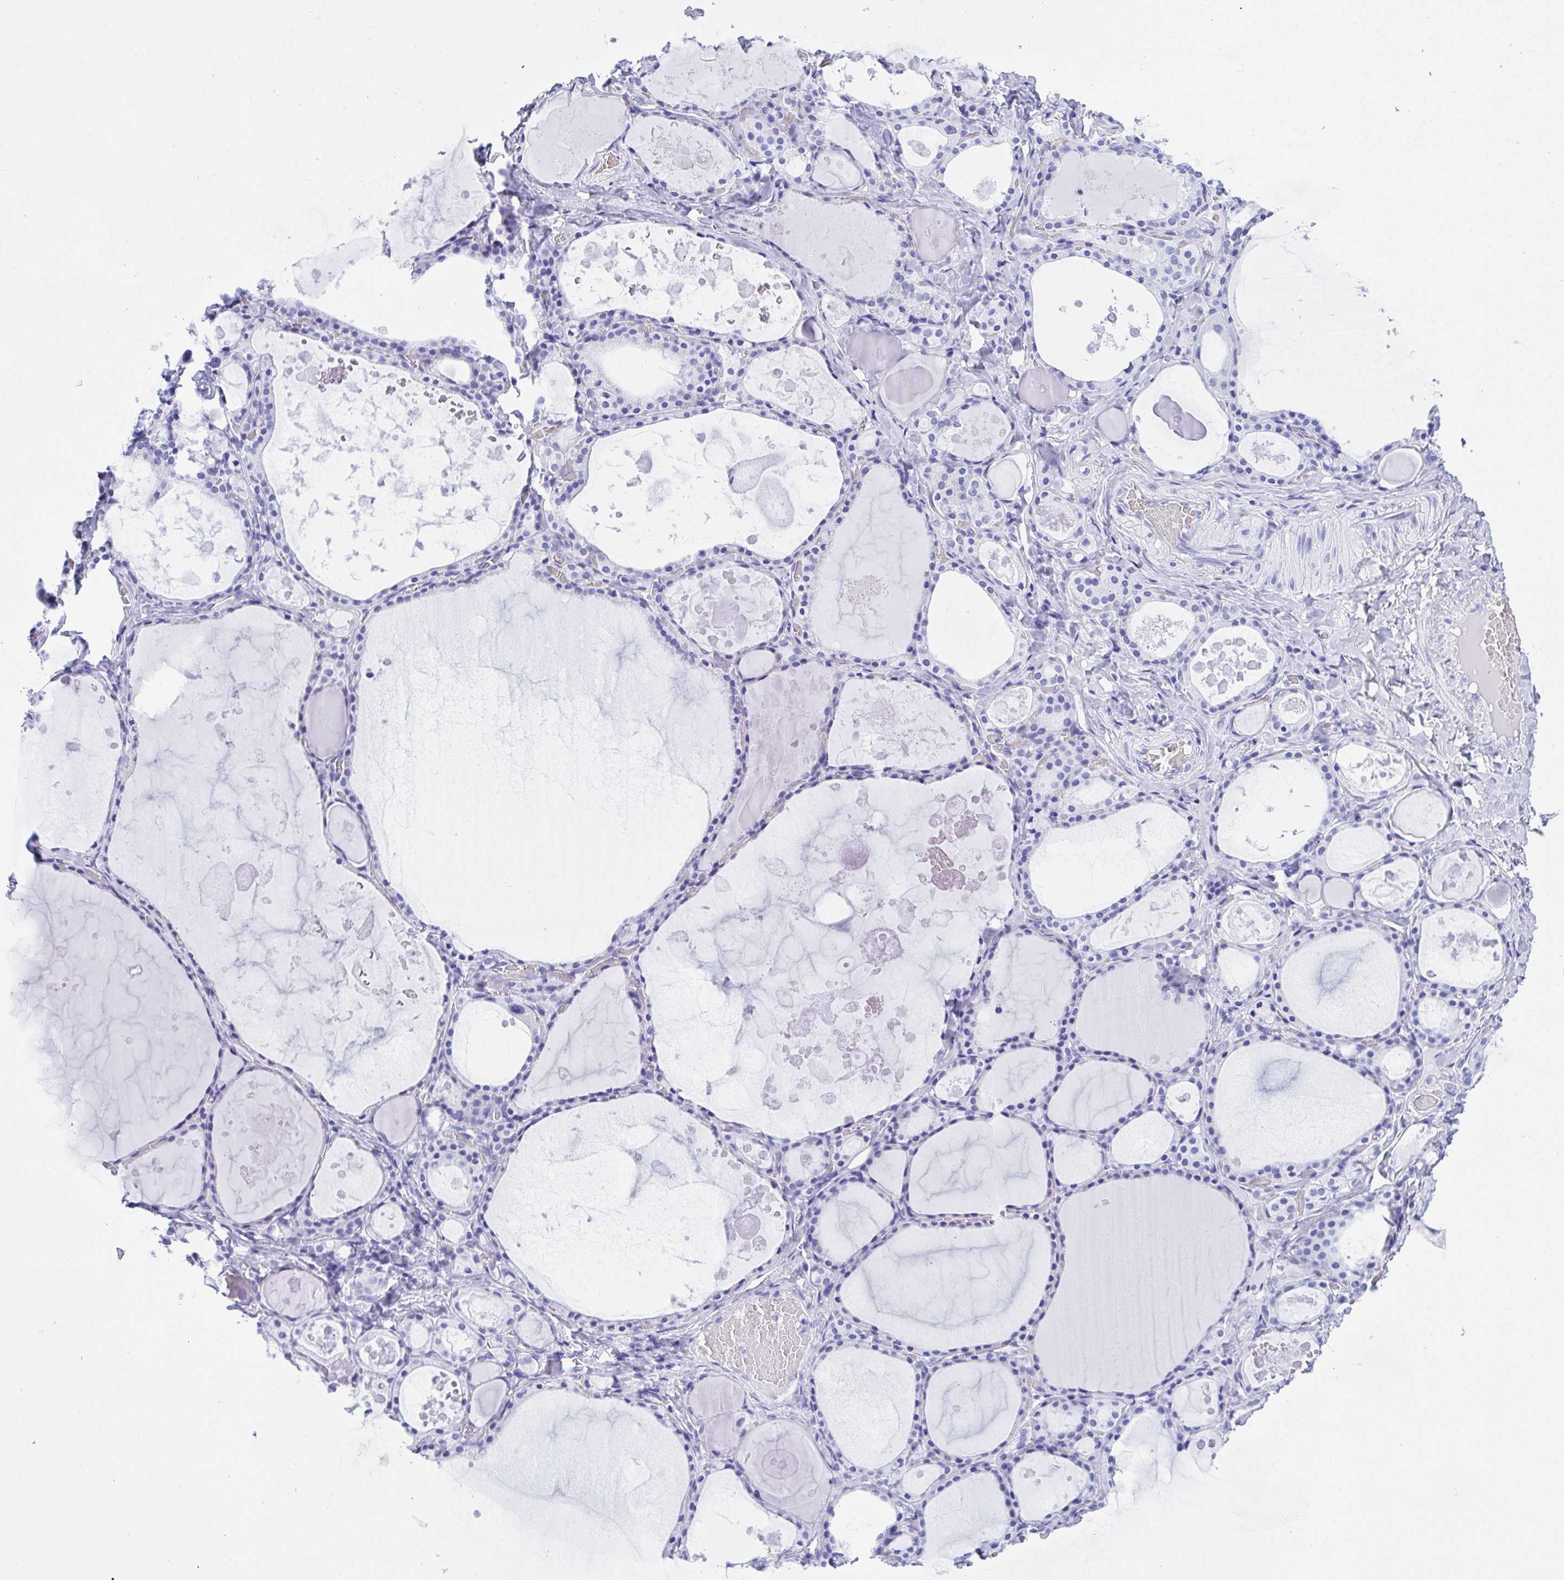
{"staining": {"intensity": "negative", "quantity": "none", "location": "none"}, "tissue": "thyroid gland", "cell_type": "Glandular cells", "image_type": "normal", "snomed": [{"axis": "morphology", "description": "Normal tissue, NOS"}, {"axis": "topography", "description": "Thyroid gland"}], "caption": "An immunohistochemistry (IHC) histopathology image of normal thyroid gland is shown. There is no staining in glandular cells of thyroid gland.", "gene": "ANK1", "patient": {"sex": "male", "age": 56}}